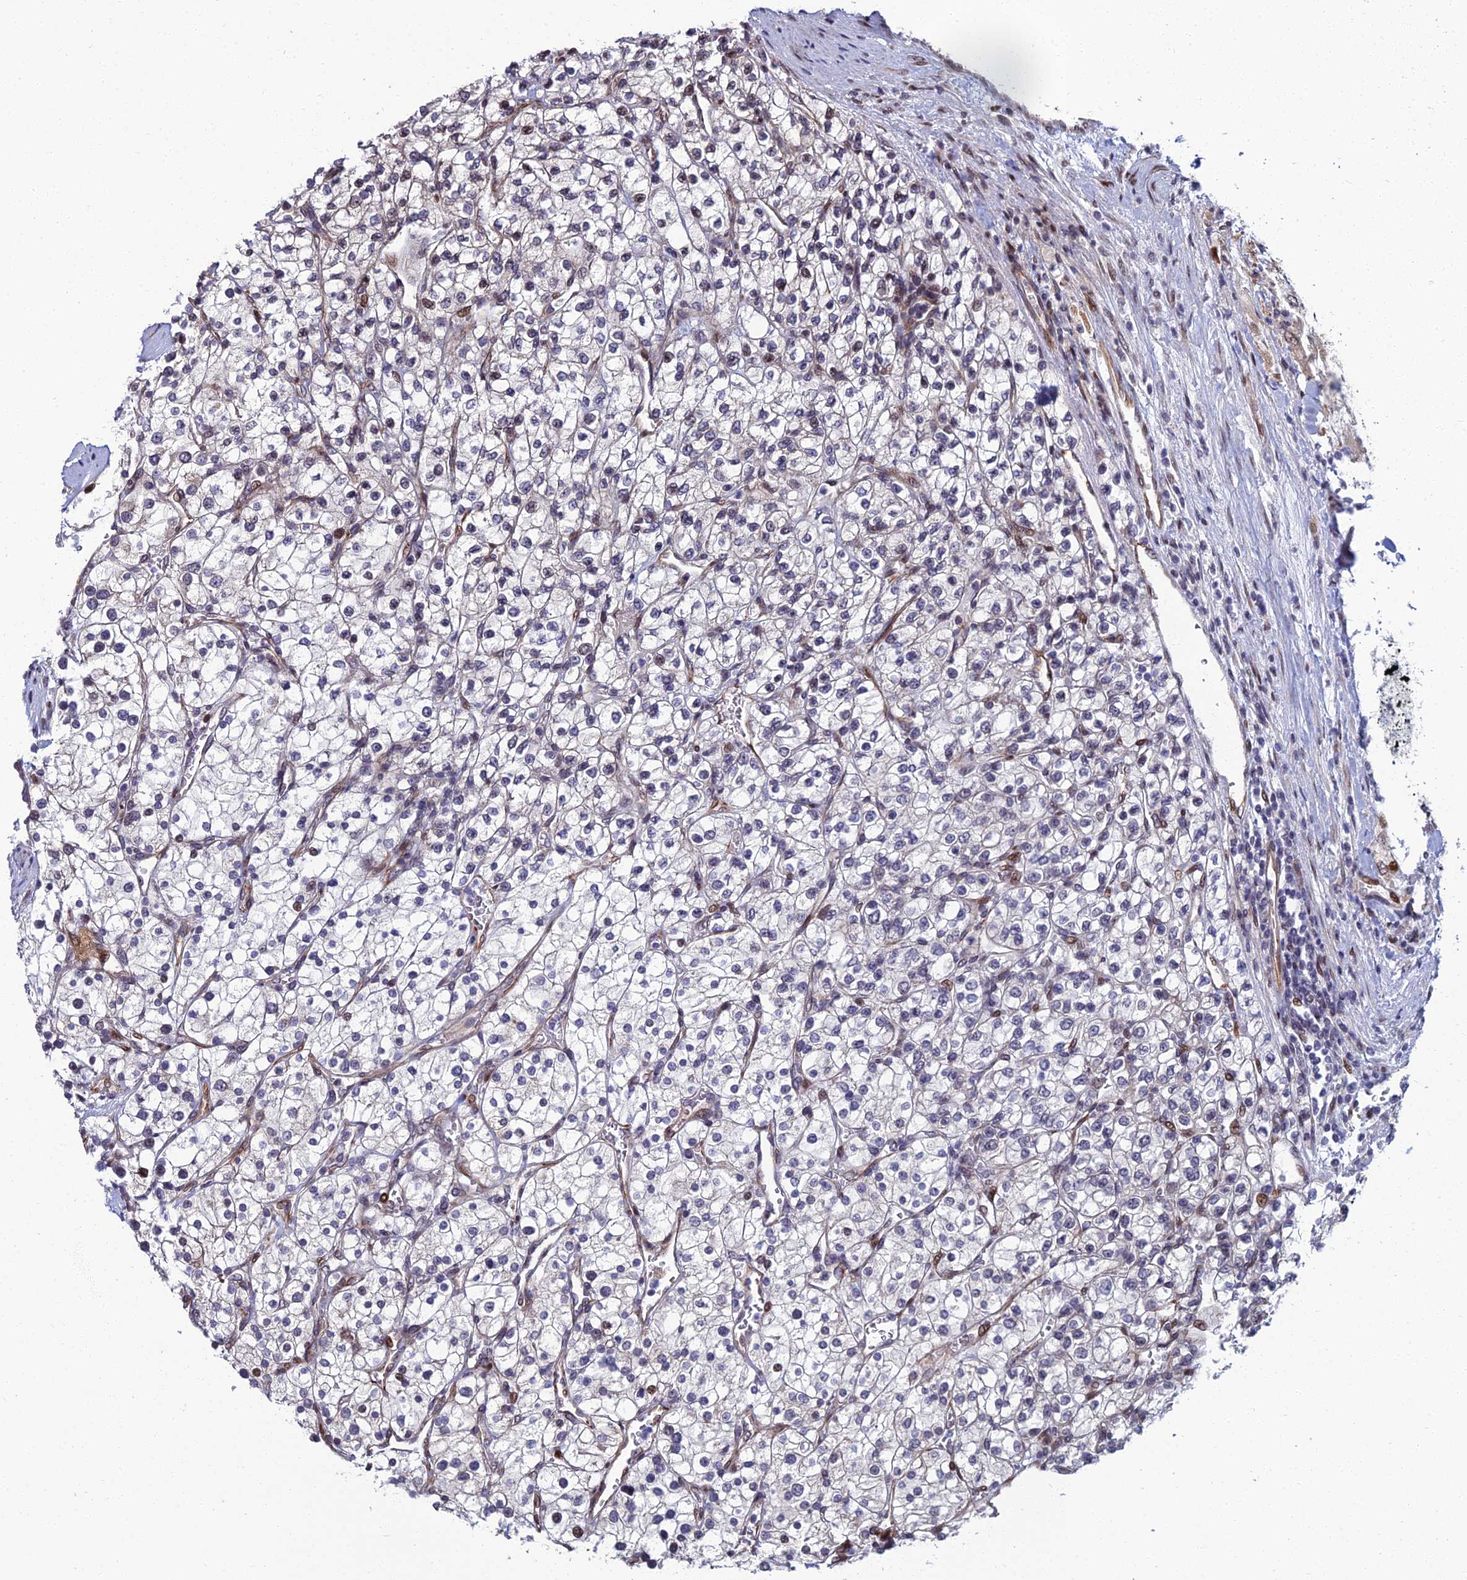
{"staining": {"intensity": "negative", "quantity": "none", "location": "none"}, "tissue": "renal cancer", "cell_type": "Tumor cells", "image_type": "cancer", "snomed": [{"axis": "morphology", "description": "Adenocarcinoma, NOS"}, {"axis": "topography", "description": "Kidney"}], "caption": "IHC of human adenocarcinoma (renal) demonstrates no expression in tumor cells. (DAB immunohistochemistry (IHC) visualized using brightfield microscopy, high magnification).", "gene": "ZNF668", "patient": {"sex": "male", "age": 80}}